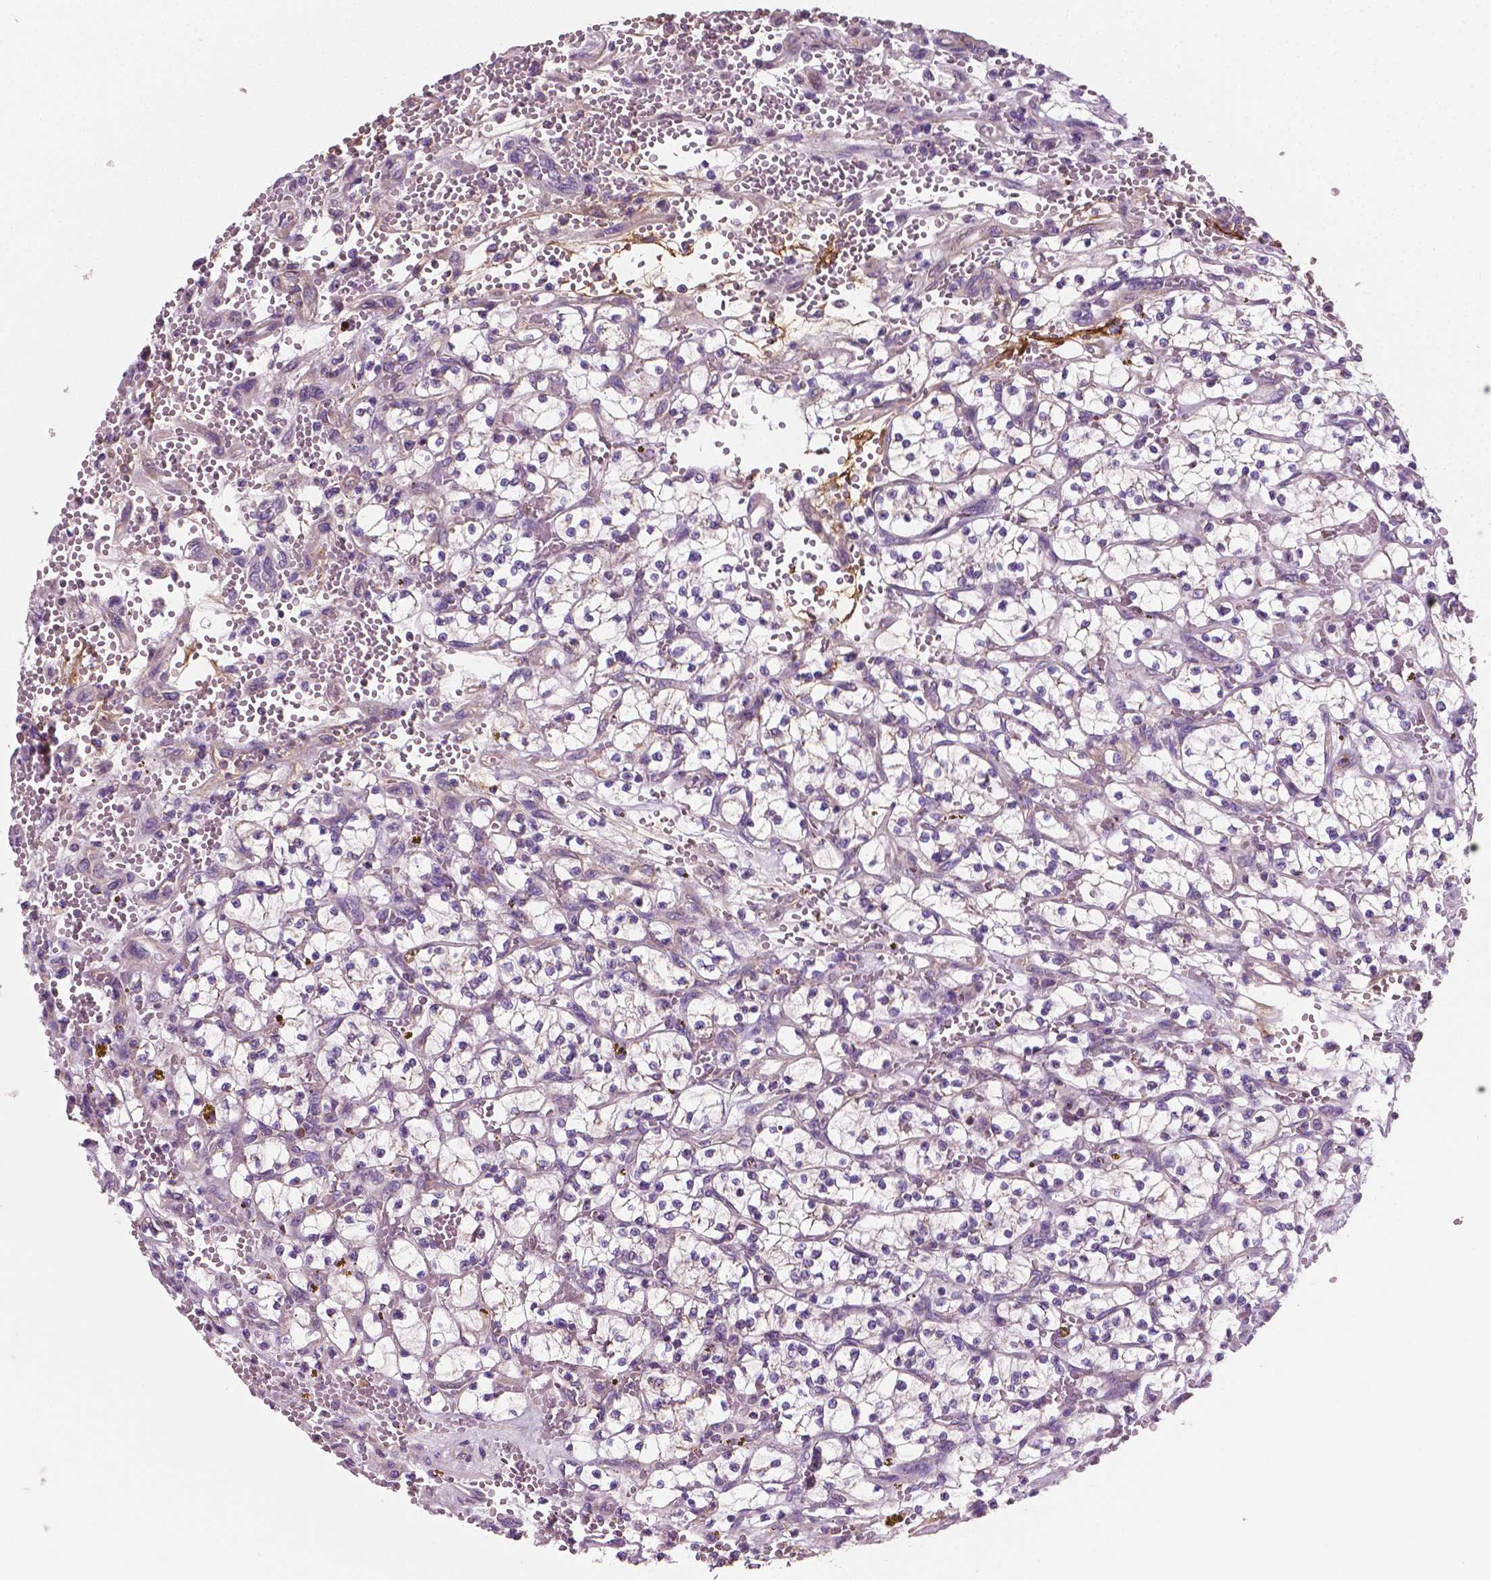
{"staining": {"intensity": "negative", "quantity": "none", "location": "none"}, "tissue": "renal cancer", "cell_type": "Tumor cells", "image_type": "cancer", "snomed": [{"axis": "morphology", "description": "Adenocarcinoma, NOS"}, {"axis": "topography", "description": "Kidney"}], "caption": "Immunohistochemistry micrograph of human renal adenocarcinoma stained for a protein (brown), which reveals no expression in tumor cells.", "gene": "PTX3", "patient": {"sex": "female", "age": 64}}